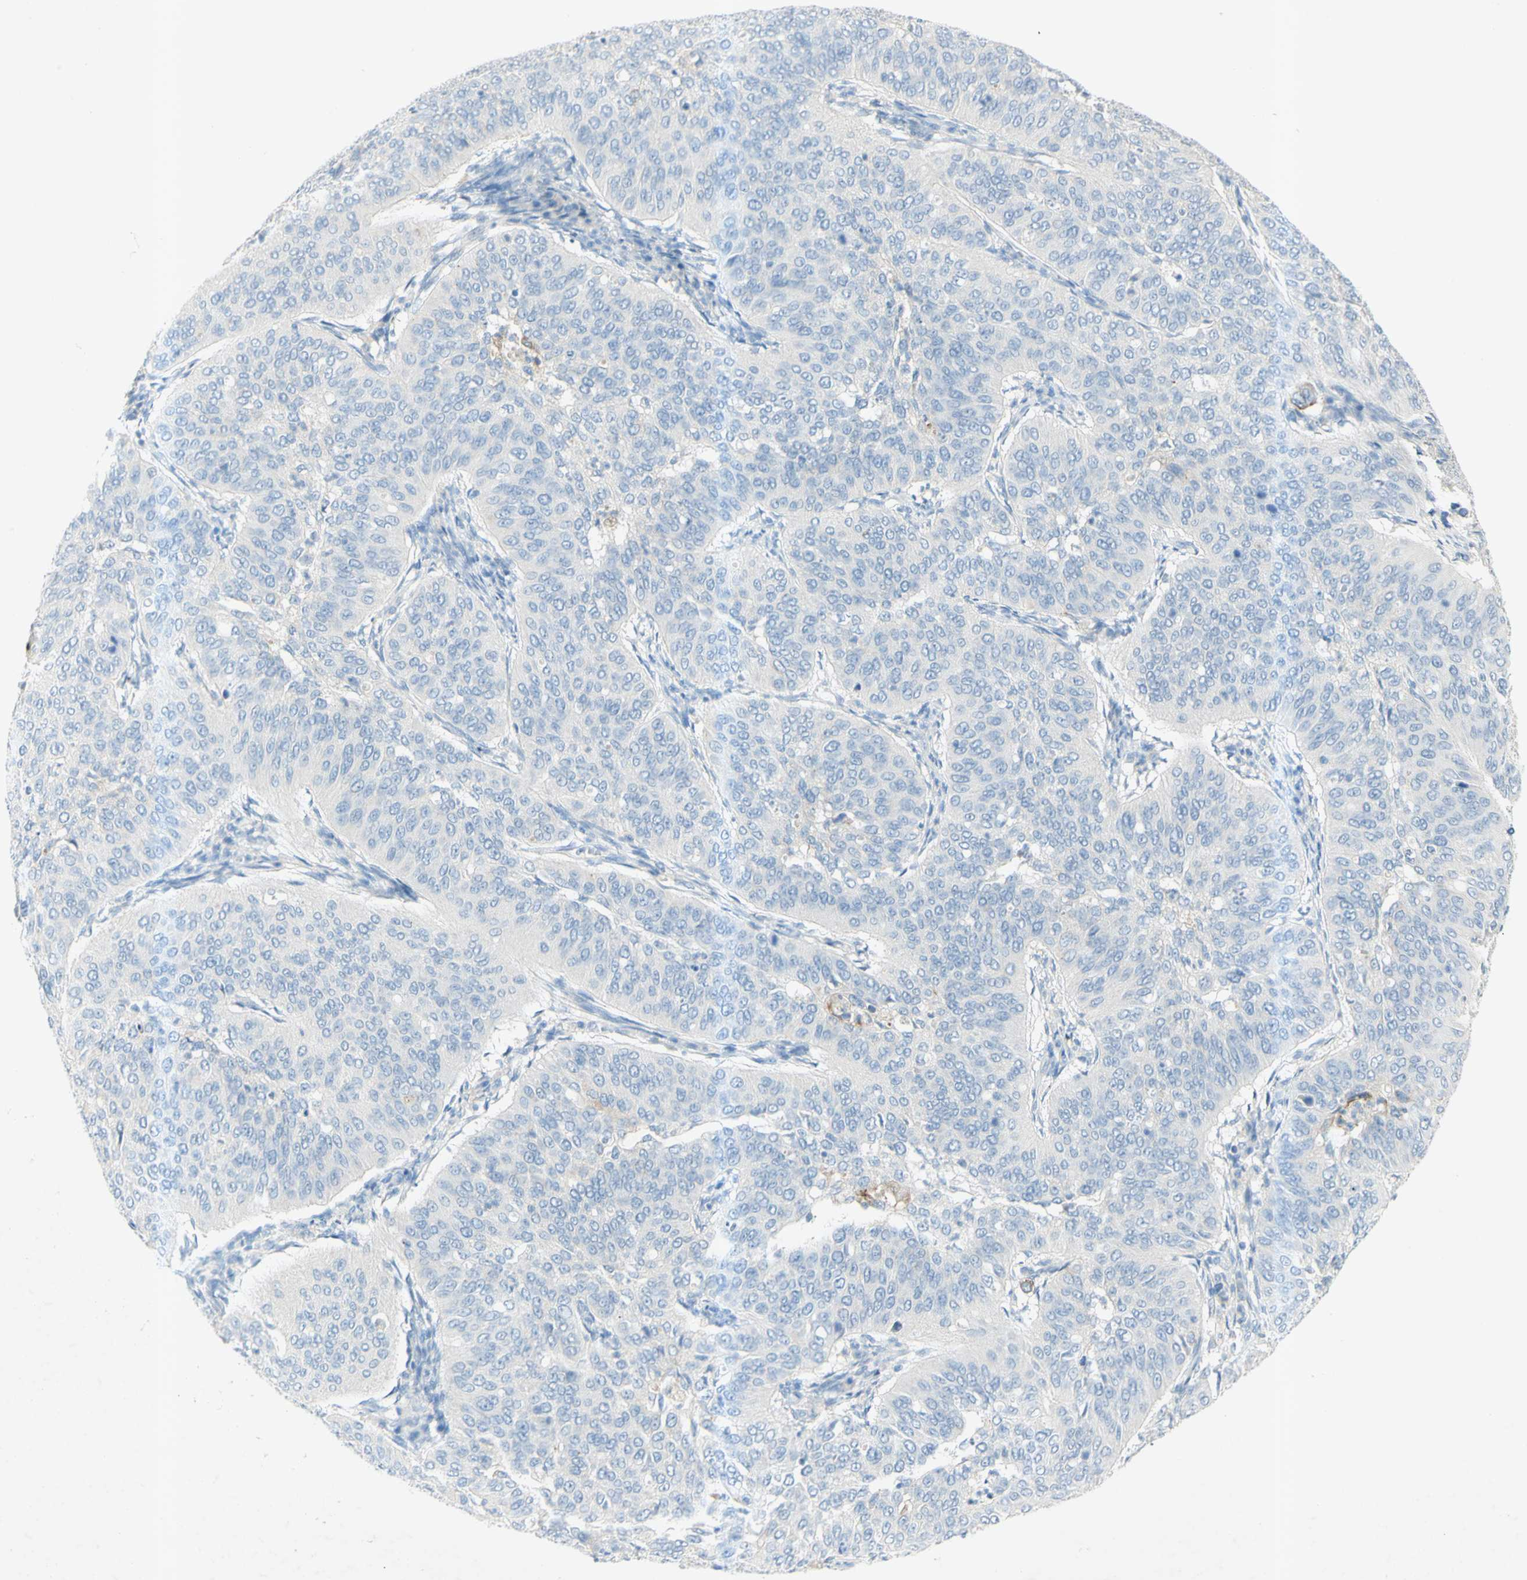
{"staining": {"intensity": "negative", "quantity": "none", "location": "none"}, "tissue": "cervical cancer", "cell_type": "Tumor cells", "image_type": "cancer", "snomed": [{"axis": "morphology", "description": "Normal tissue, NOS"}, {"axis": "morphology", "description": "Squamous cell carcinoma, NOS"}, {"axis": "topography", "description": "Cervix"}], "caption": "IHC micrograph of neoplastic tissue: squamous cell carcinoma (cervical) stained with DAB (3,3'-diaminobenzidine) displays no significant protein staining in tumor cells.", "gene": "GDF15", "patient": {"sex": "female", "age": 39}}